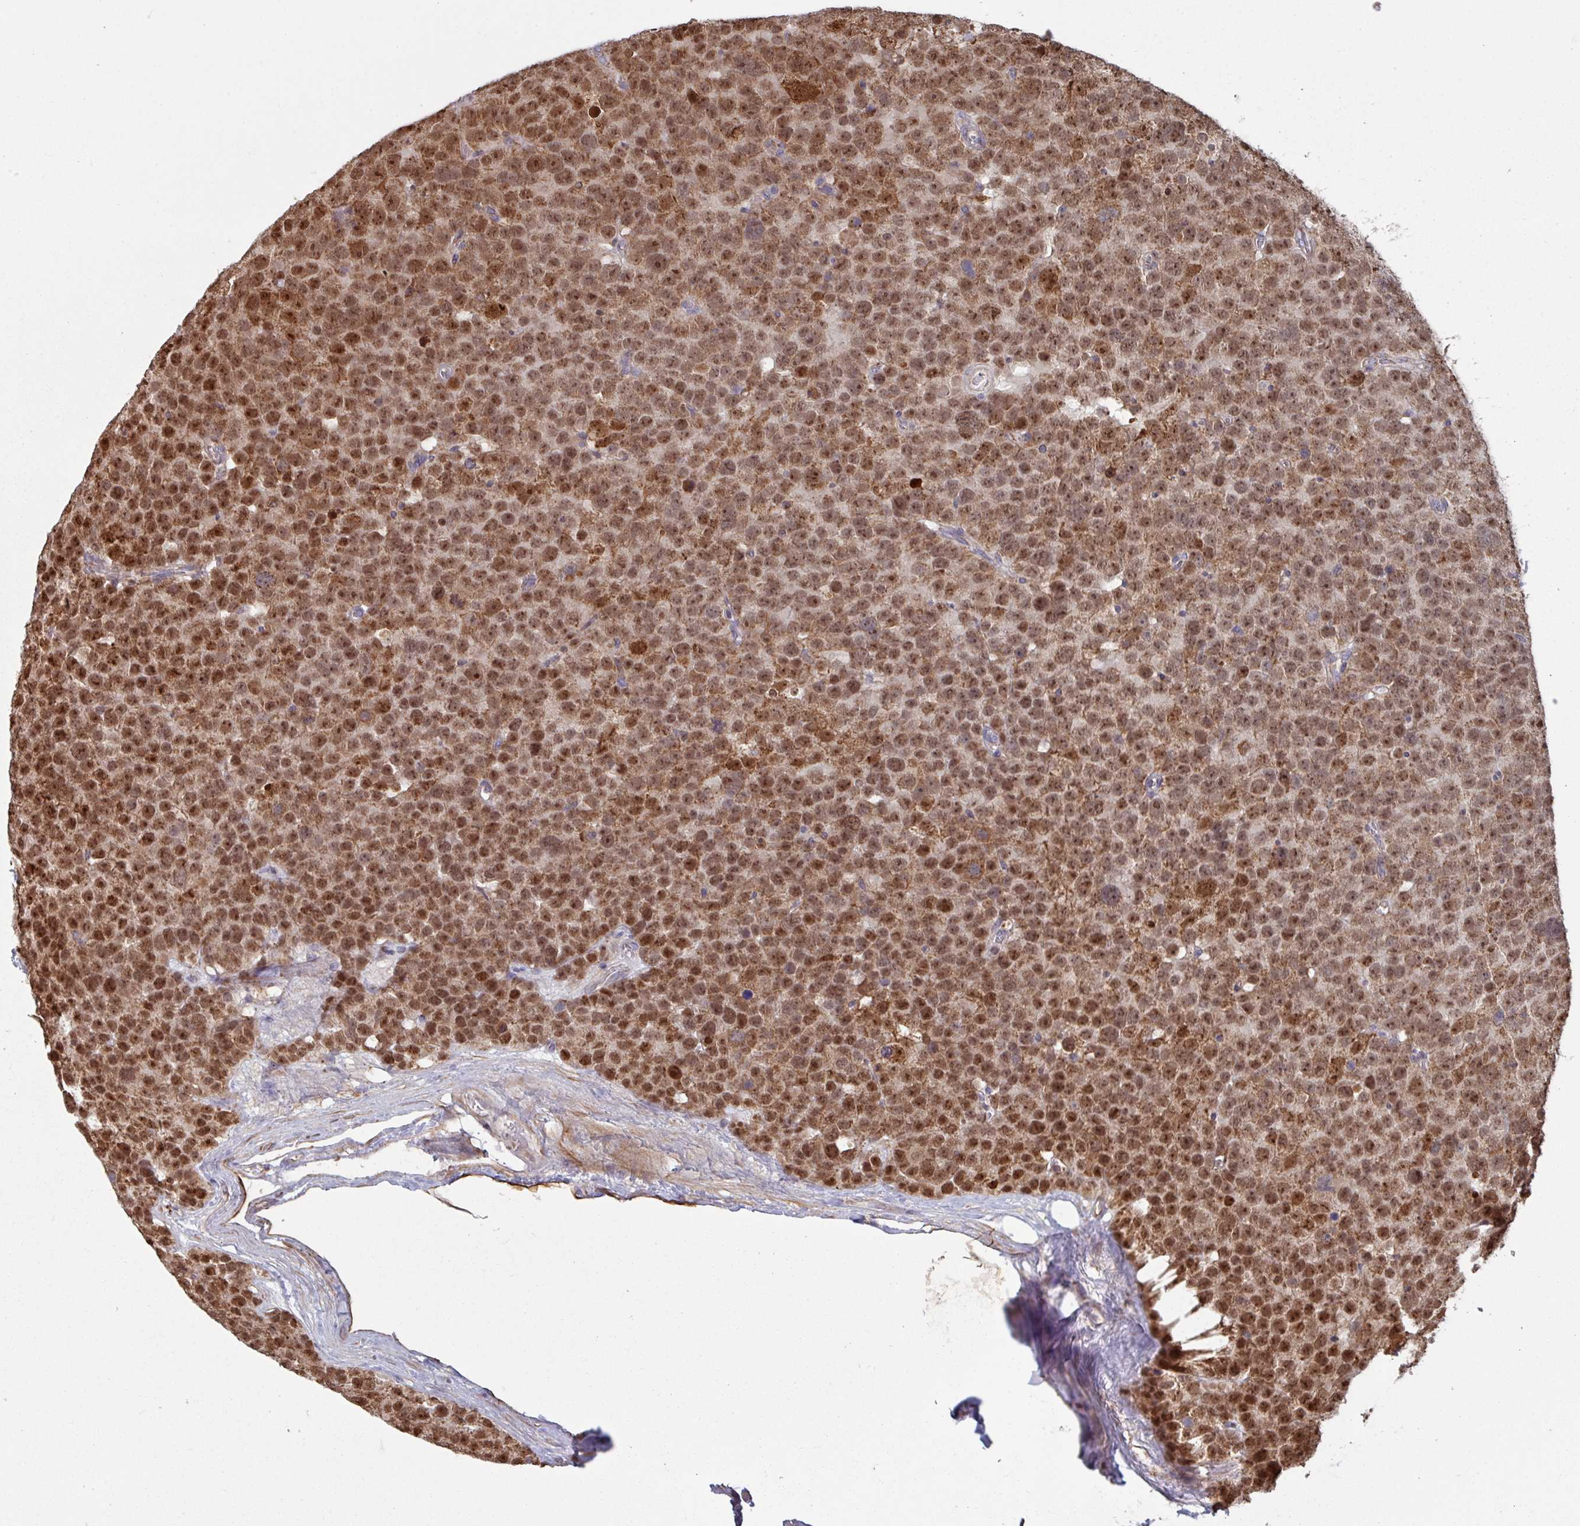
{"staining": {"intensity": "strong", "quantity": ">75%", "location": "cytoplasmic/membranous,nuclear"}, "tissue": "testis cancer", "cell_type": "Tumor cells", "image_type": "cancer", "snomed": [{"axis": "morphology", "description": "Seminoma, NOS"}, {"axis": "topography", "description": "Testis"}], "caption": "Testis cancer (seminoma) tissue reveals strong cytoplasmic/membranous and nuclear positivity in approximately >75% of tumor cells, visualized by immunohistochemistry.", "gene": "COX7C", "patient": {"sex": "male", "age": 71}}